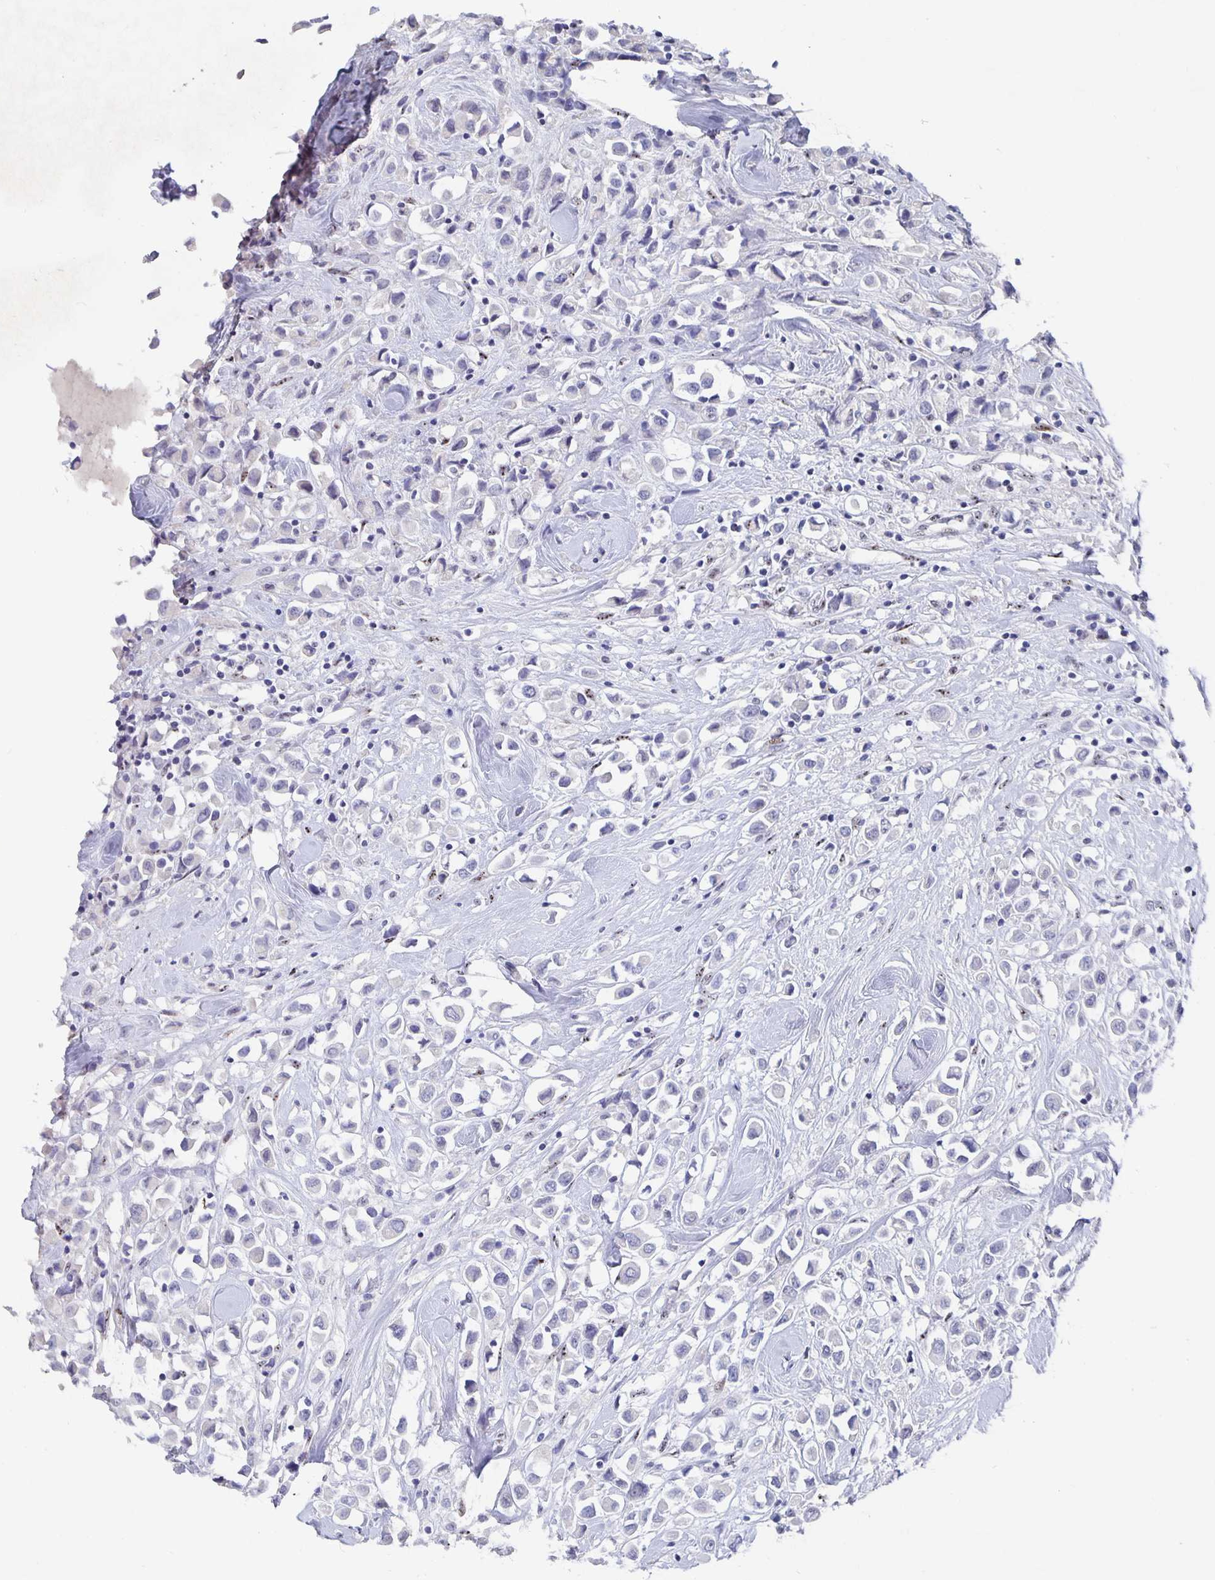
{"staining": {"intensity": "negative", "quantity": "none", "location": "none"}, "tissue": "breast cancer", "cell_type": "Tumor cells", "image_type": "cancer", "snomed": [{"axis": "morphology", "description": "Duct carcinoma"}, {"axis": "topography", "description": "Breast"}], "caption": "This histopathology image is of breast cancer (invasive ductal carcinoma) stained with immunohistochemistry (IHC) to label a protein in brown with the nuclei are counter-stained blue. There is no positivity in tumor cells.", "gene": "SMOC1", "patient": {"sex": "female", "age": 61}}